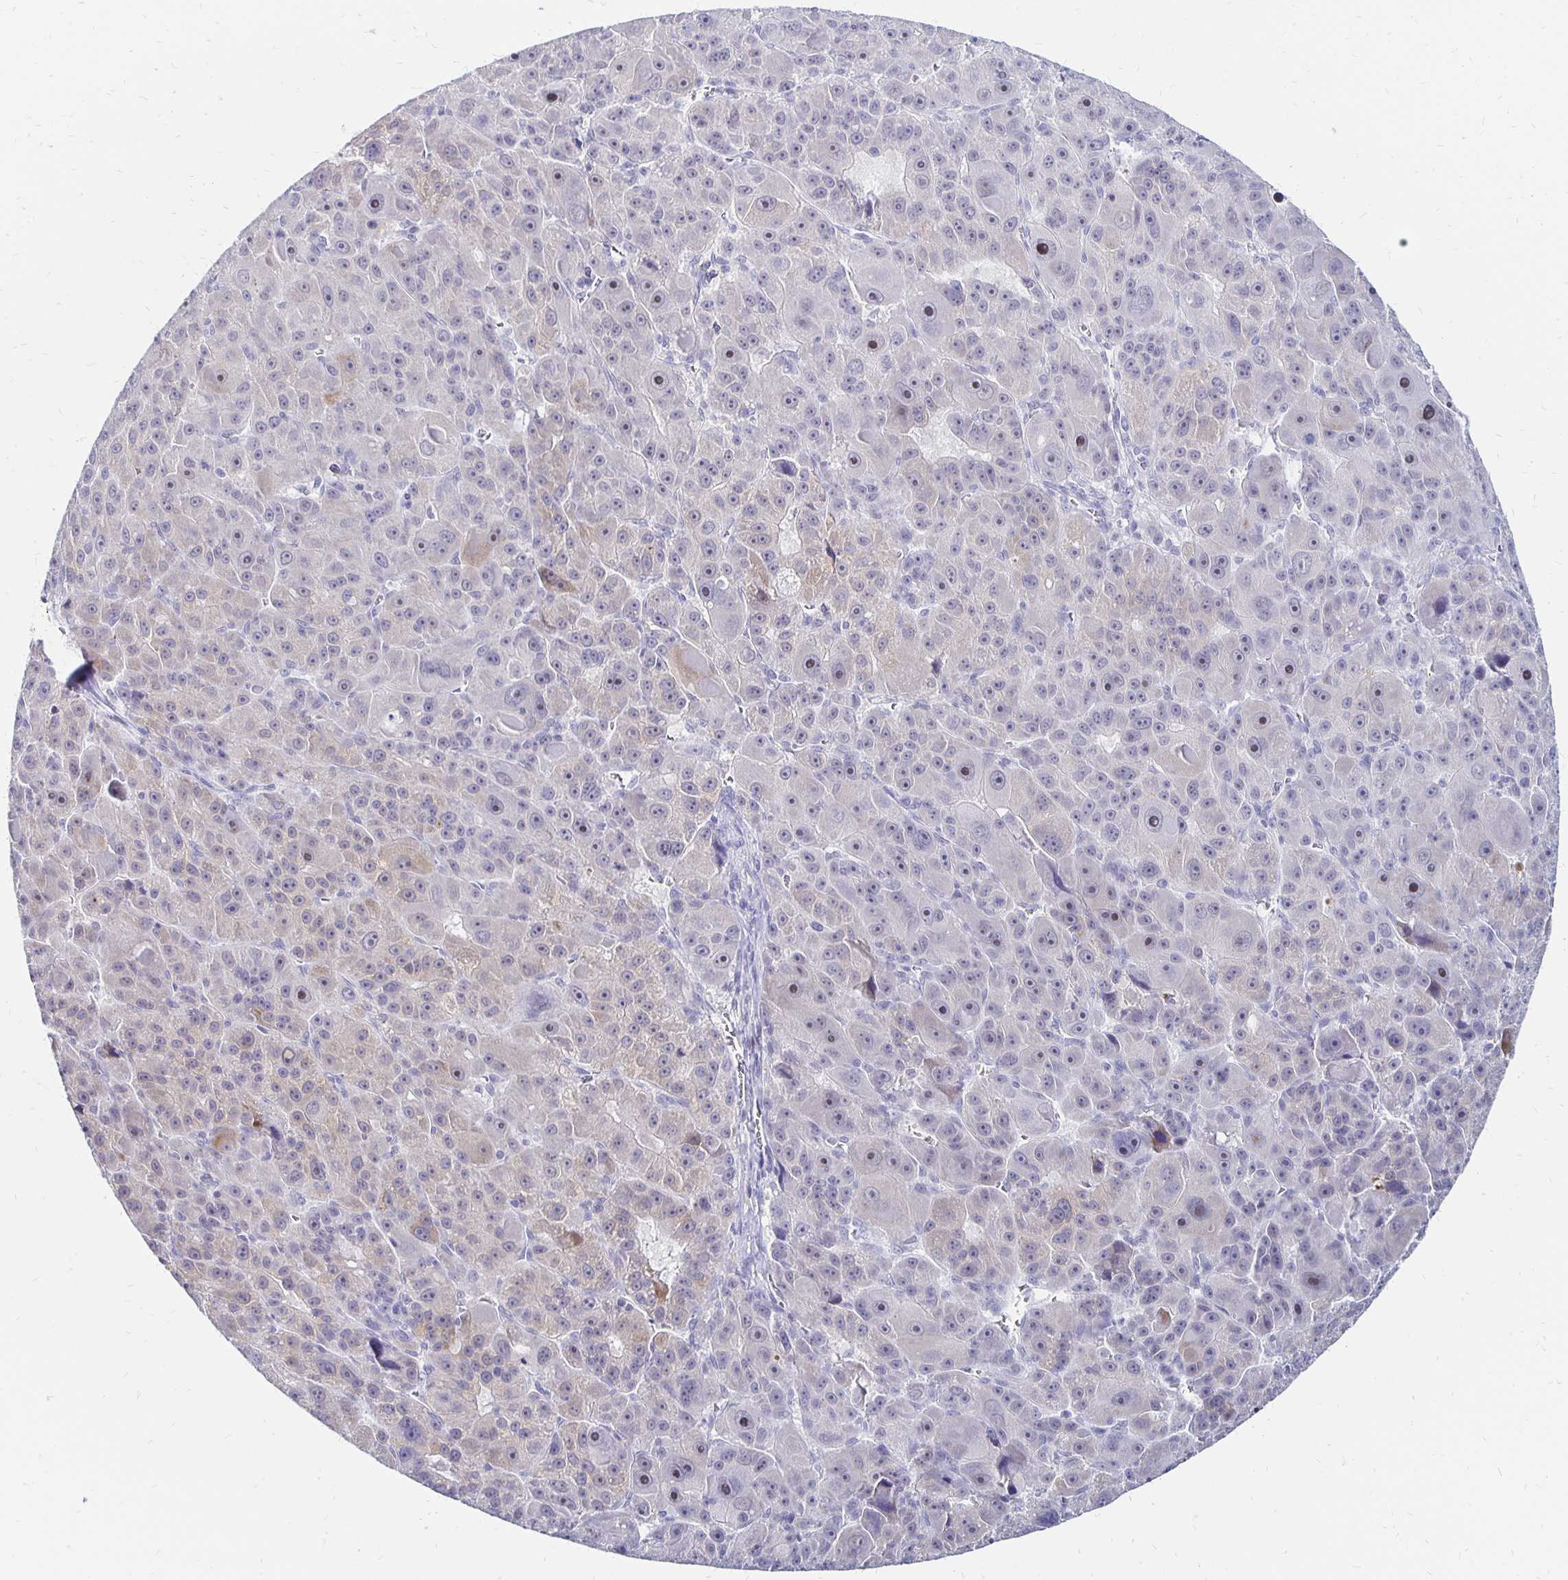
{"staining": {"intensity": "weak", "quantity": "<25%", "location": "cytoplasmic/membranous,nuclear"}, "tissue": "liver cancer", "cell_type": "Tumor cells", "image_type": "cancer", "snomed": [{"axis": "morphology", "description": "Carcinoma, Hepatocellular, NOS"}, {"axis": "topography", "description": "Liver"}], "caption": "Tumor cells show no significant staining in liver cancer. Nuclei are stained in blue.", "gene": "SYT2", "patient": {"sex": "male", "age": 76}}